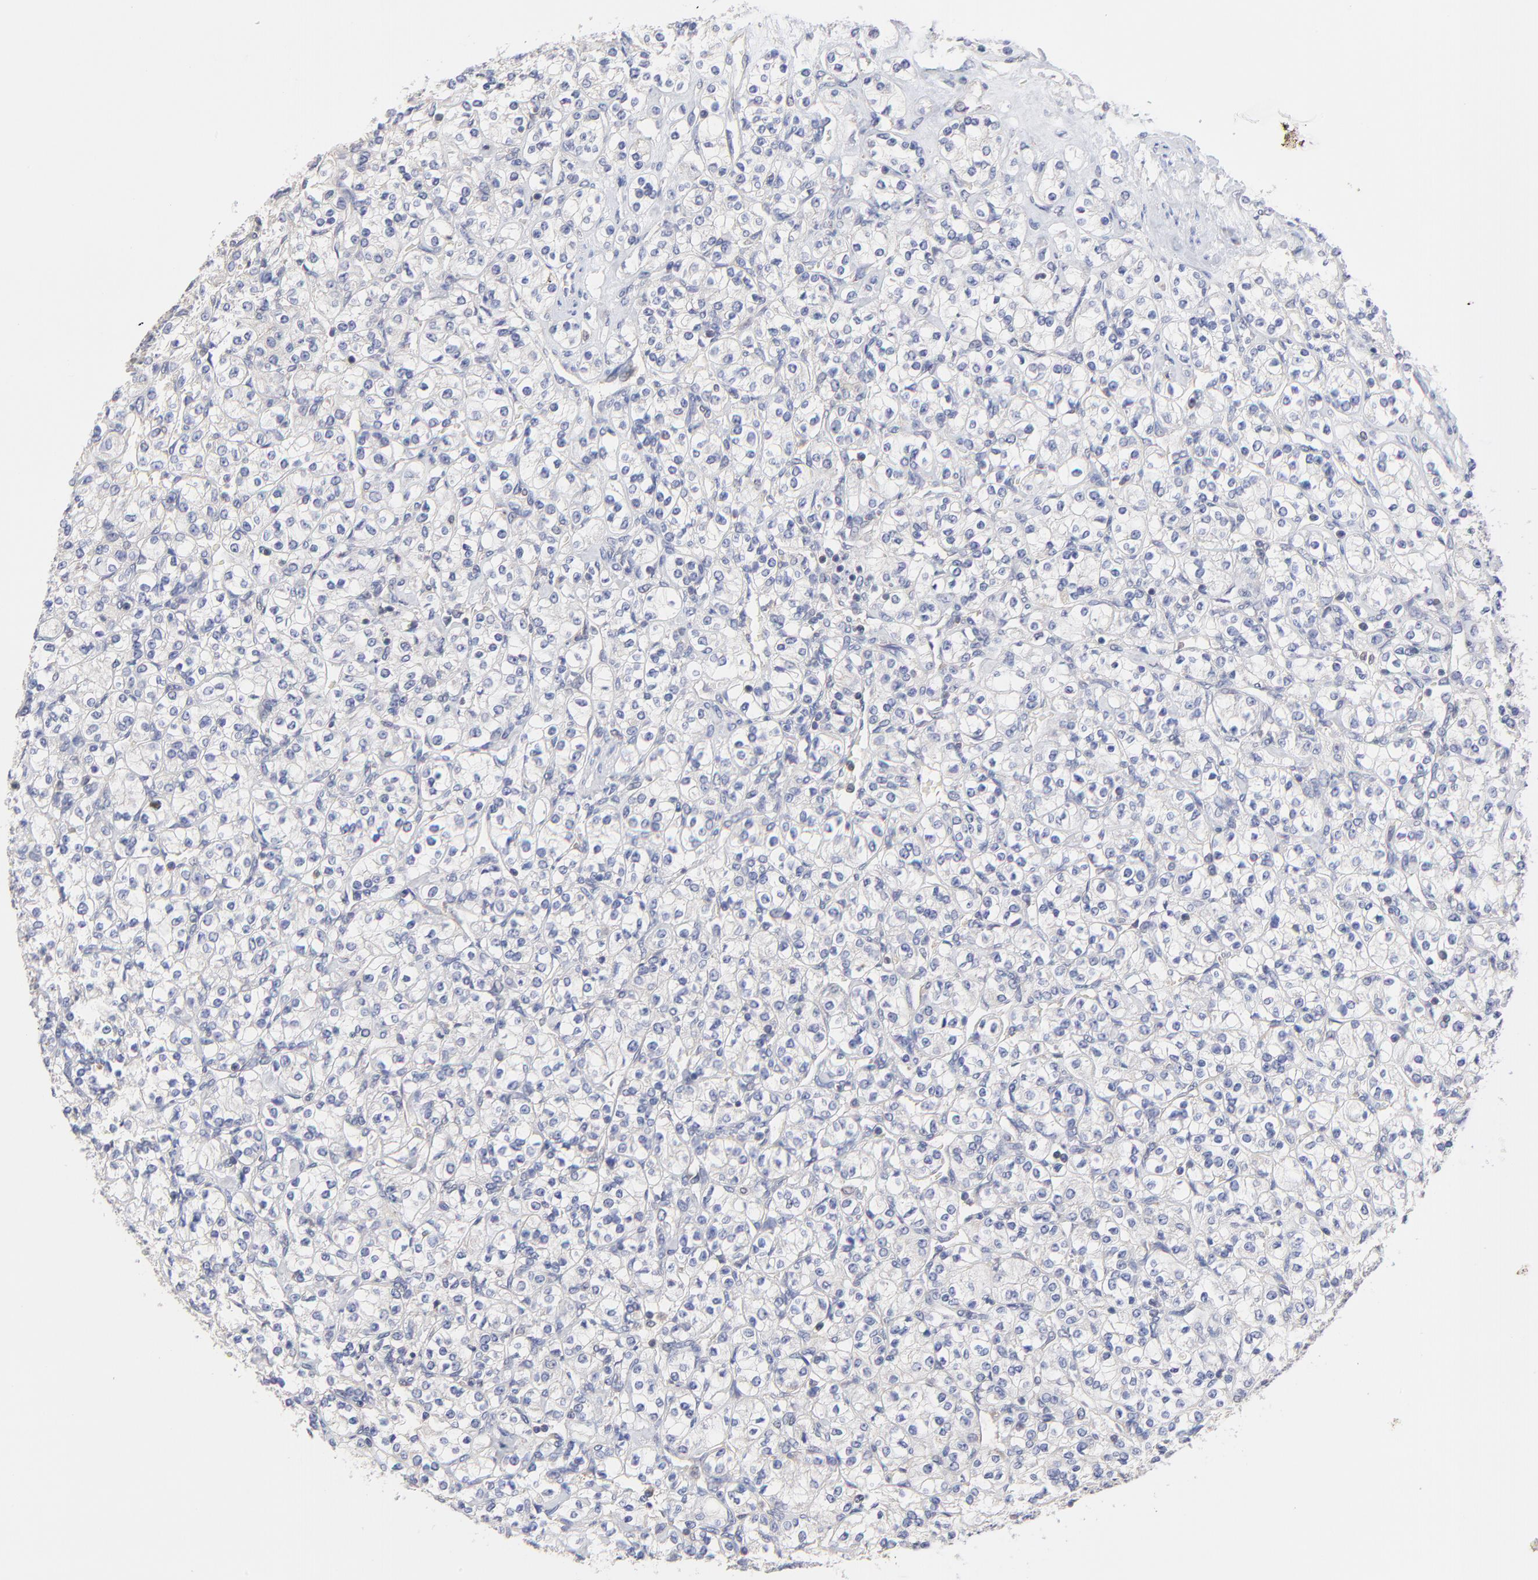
{"staining": {"intensity": "negative", "quantity": "none", "location": "none"}, "tissue": "renal cancer", "cell_type": "Tumor cells", "image_type": "cancer", "snomed": [{"axis": "morphology", "description": "Adenocarcinoma, NOS"}, {"axis": "topography", "description": "Kidney"}], "caption": "The image exhibits no staining of tumor cells in renal cancer (adenocarcinoma). (Stains: DAB (3,3'-diaminobenzidine) immunohistochemistry (IHC) with hematoxylin counter stain, Microscopy: brightfield microscopy at high magnification).", "gene": "PCMT1", "patient": {"sex": "male", "age": 77}}